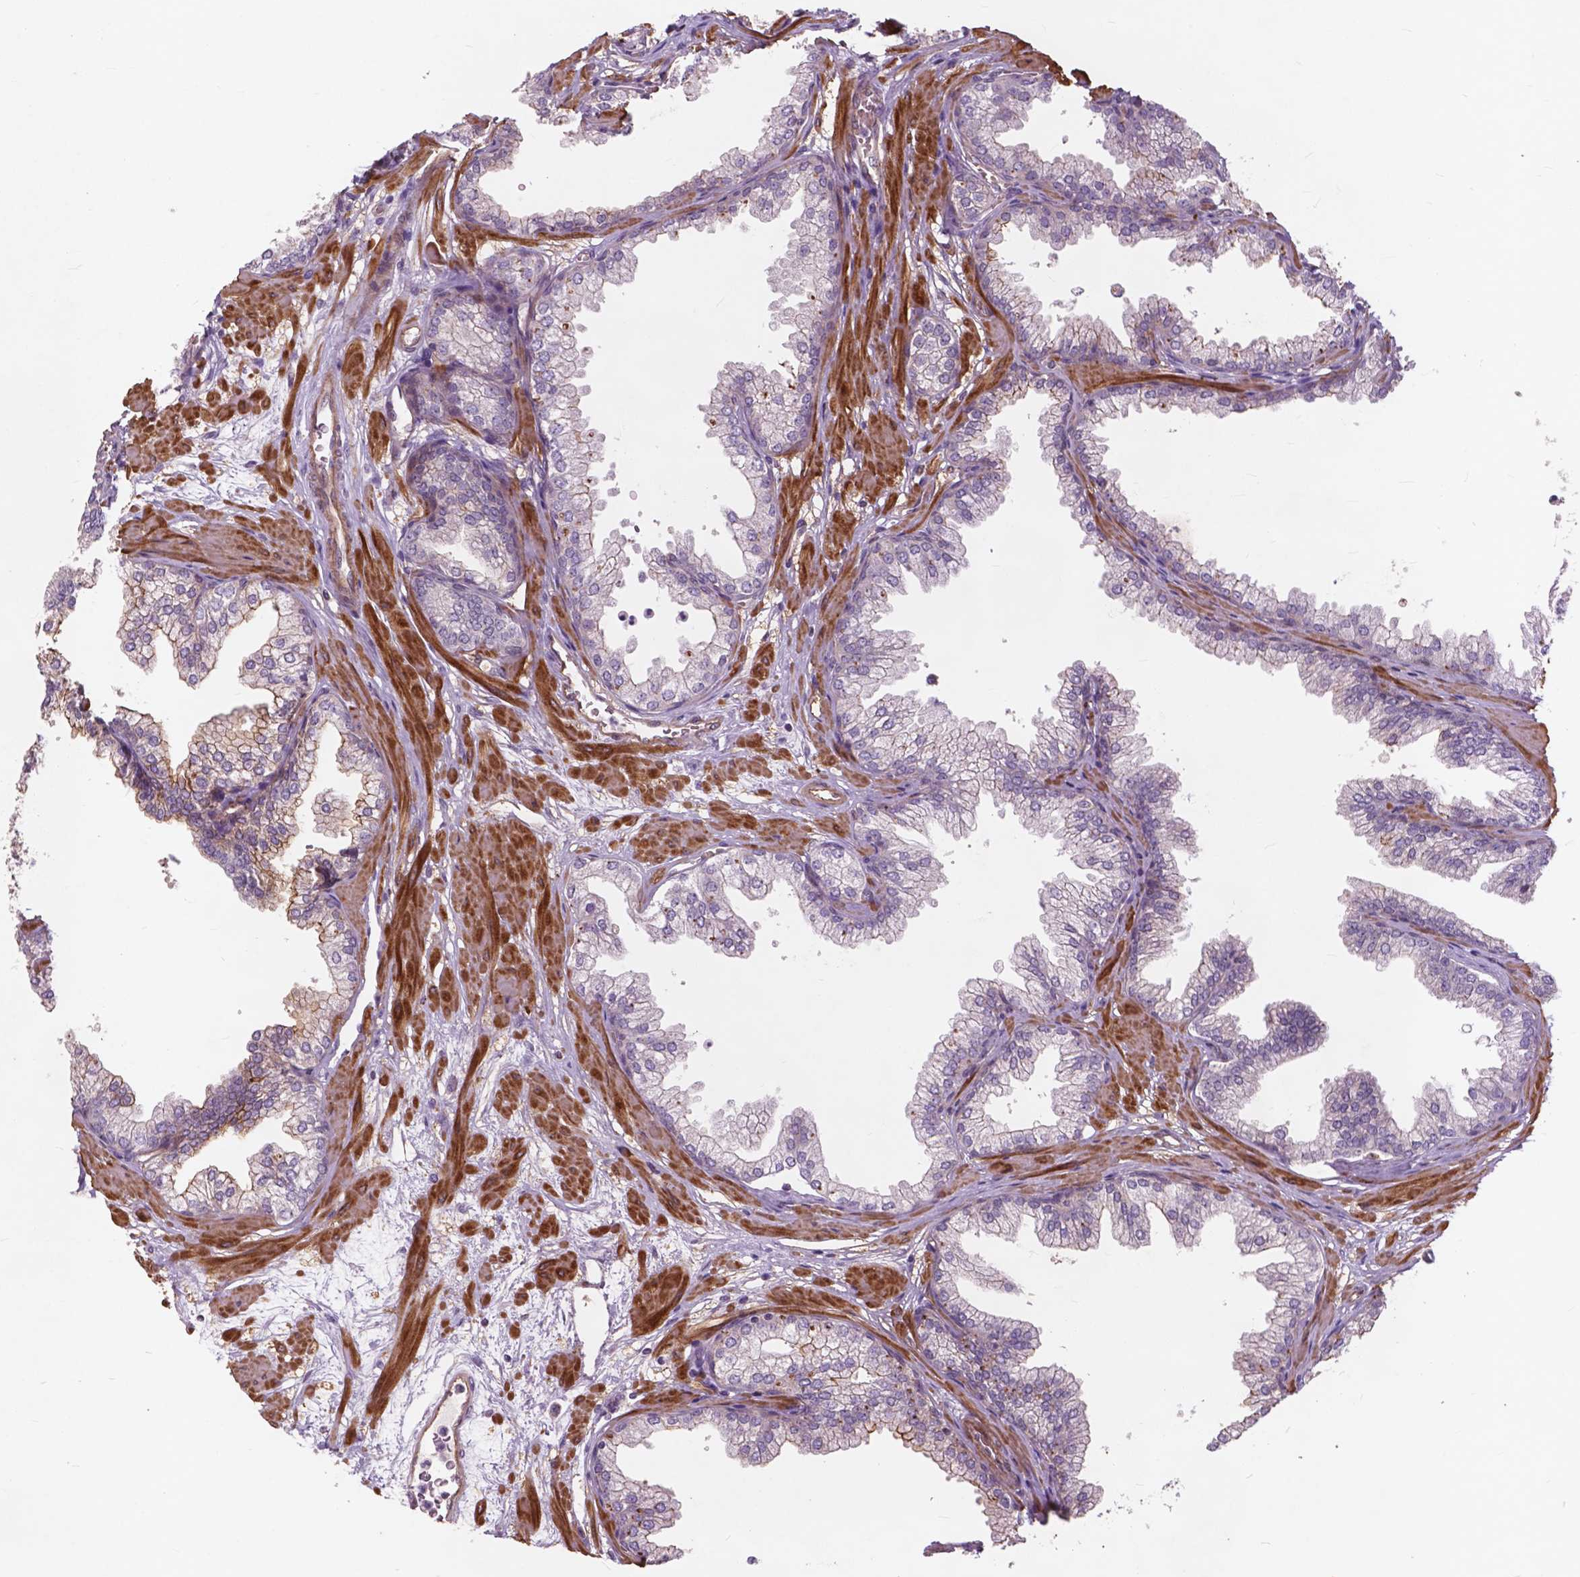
{"staining": {"intensity": "strong", "quantity": "<25%", "location": "cytoplasmic/membranous"}, "tissue": "prostate", "cell_type": "Glandular cells", "image_type": "normal", "snomed": [{"axis": "morphology", "description": "Normal tissue, NOS"}, {"axis": "topography", "description": "Prostate"}], "caption": "Protein expression analysis of benign prostate shows strong cytoplasmic/membranous positivity in approximately <25% of glandular cells.", "gene": "RFPL4B", "patient": {"sex": "male", "age": 37}}